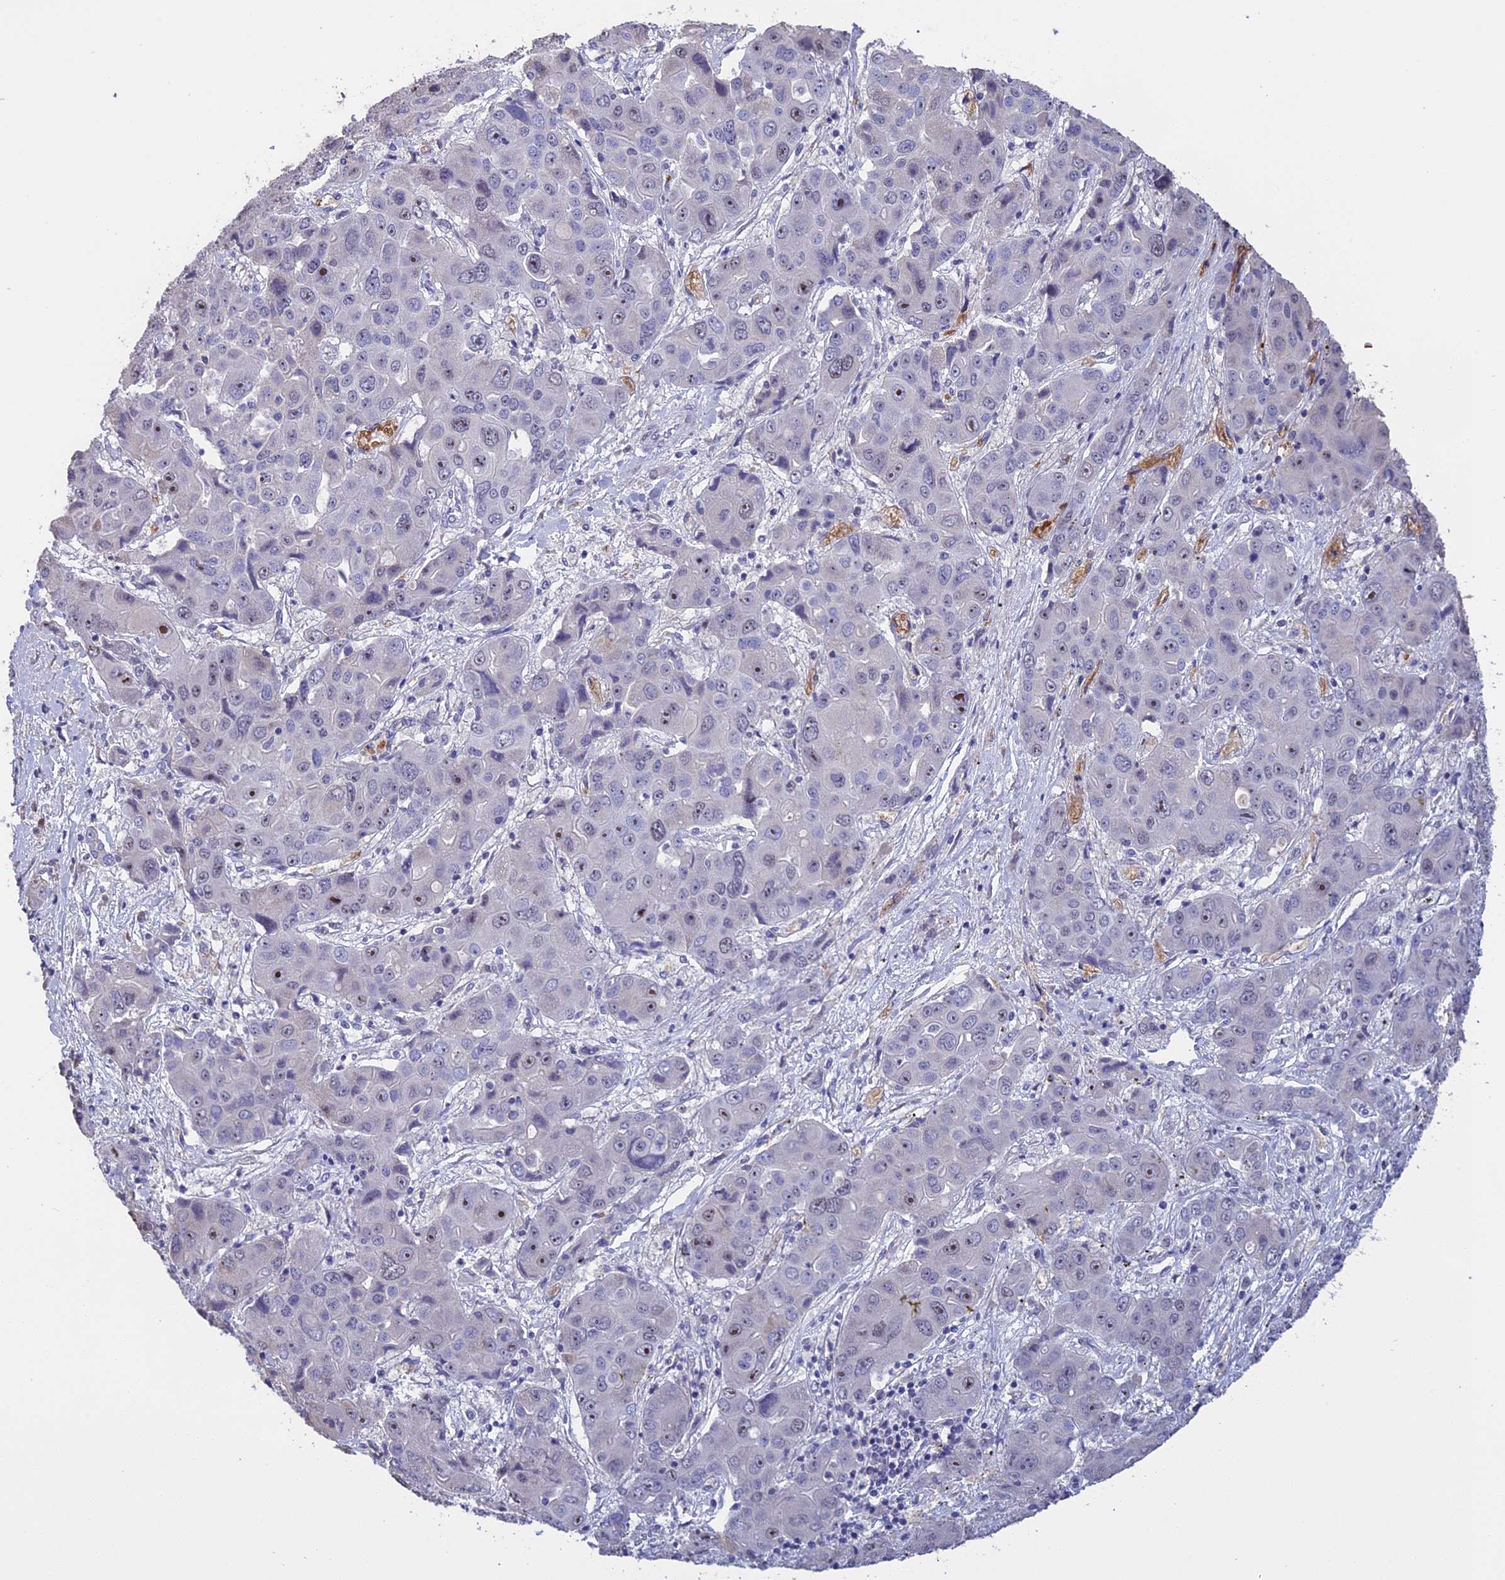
{"staining": {"intensity": "moderate", "quantity": "<25%", "location": "nuclear"}, "tissue": "liver cancer", "cell_type": "Tumor cells", "image_type": "cancer", "snomed": [{"axis": "morphology", "description": "Cholangiocarcinoma"}, {"axis": "topography", "description": "Liver"}], "caption": "The histopathology image exhibits a brown stain indicating the presence of a protein in the nuclear of tumor cells in liver cholangiocarcinoma. (Stains: DAB (3,3'-diaminobenzidine) in brown, nuclei in blue, Microscopy: brightfield microscopy at high magnification).", "gene": "KNOP1", "patient": {"sex": "male", "age": 67}}